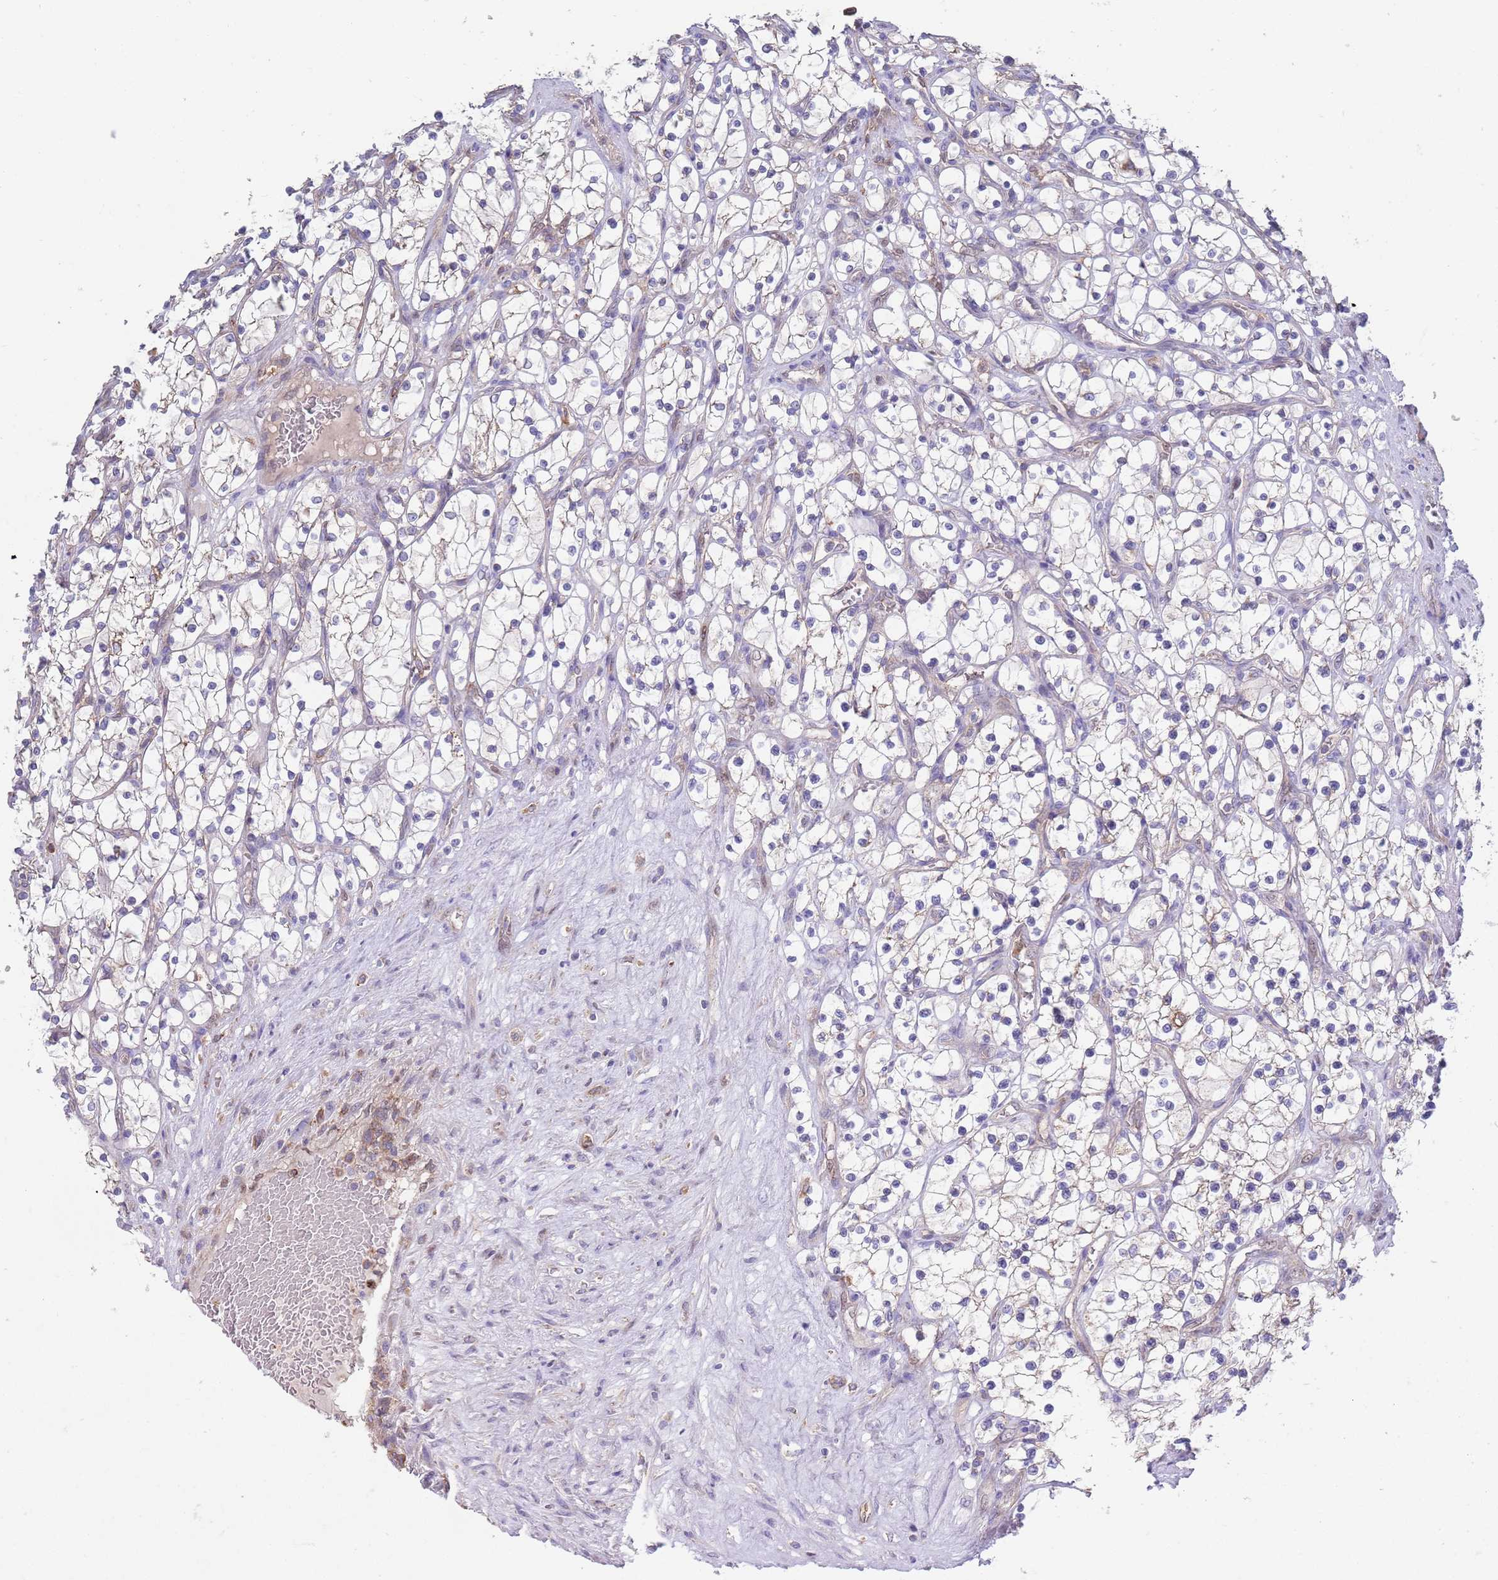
{"staining": {"intensity": "negative", "quantity": "none", "location": "none"}, "tissue": "renal cancer", "cell_type": "Tumor cells", "image_type": "cancer", "snomed": [{"axis": "morphology", "description": "Adenocarcinoma, NOS"}, {"axis": "topography", "description": "Kidney"}], "caption": "A photomicrograph of renal cancer stained for a protein reveals no brown staining in tumor cells. The staining is performed using DAB (3,3'-diaminobenzidine) brown chromogen with nuclei counter-stained in using hematoxylin.", "gene": "DDT", "patient": {"sex": "female", "age": 69}}